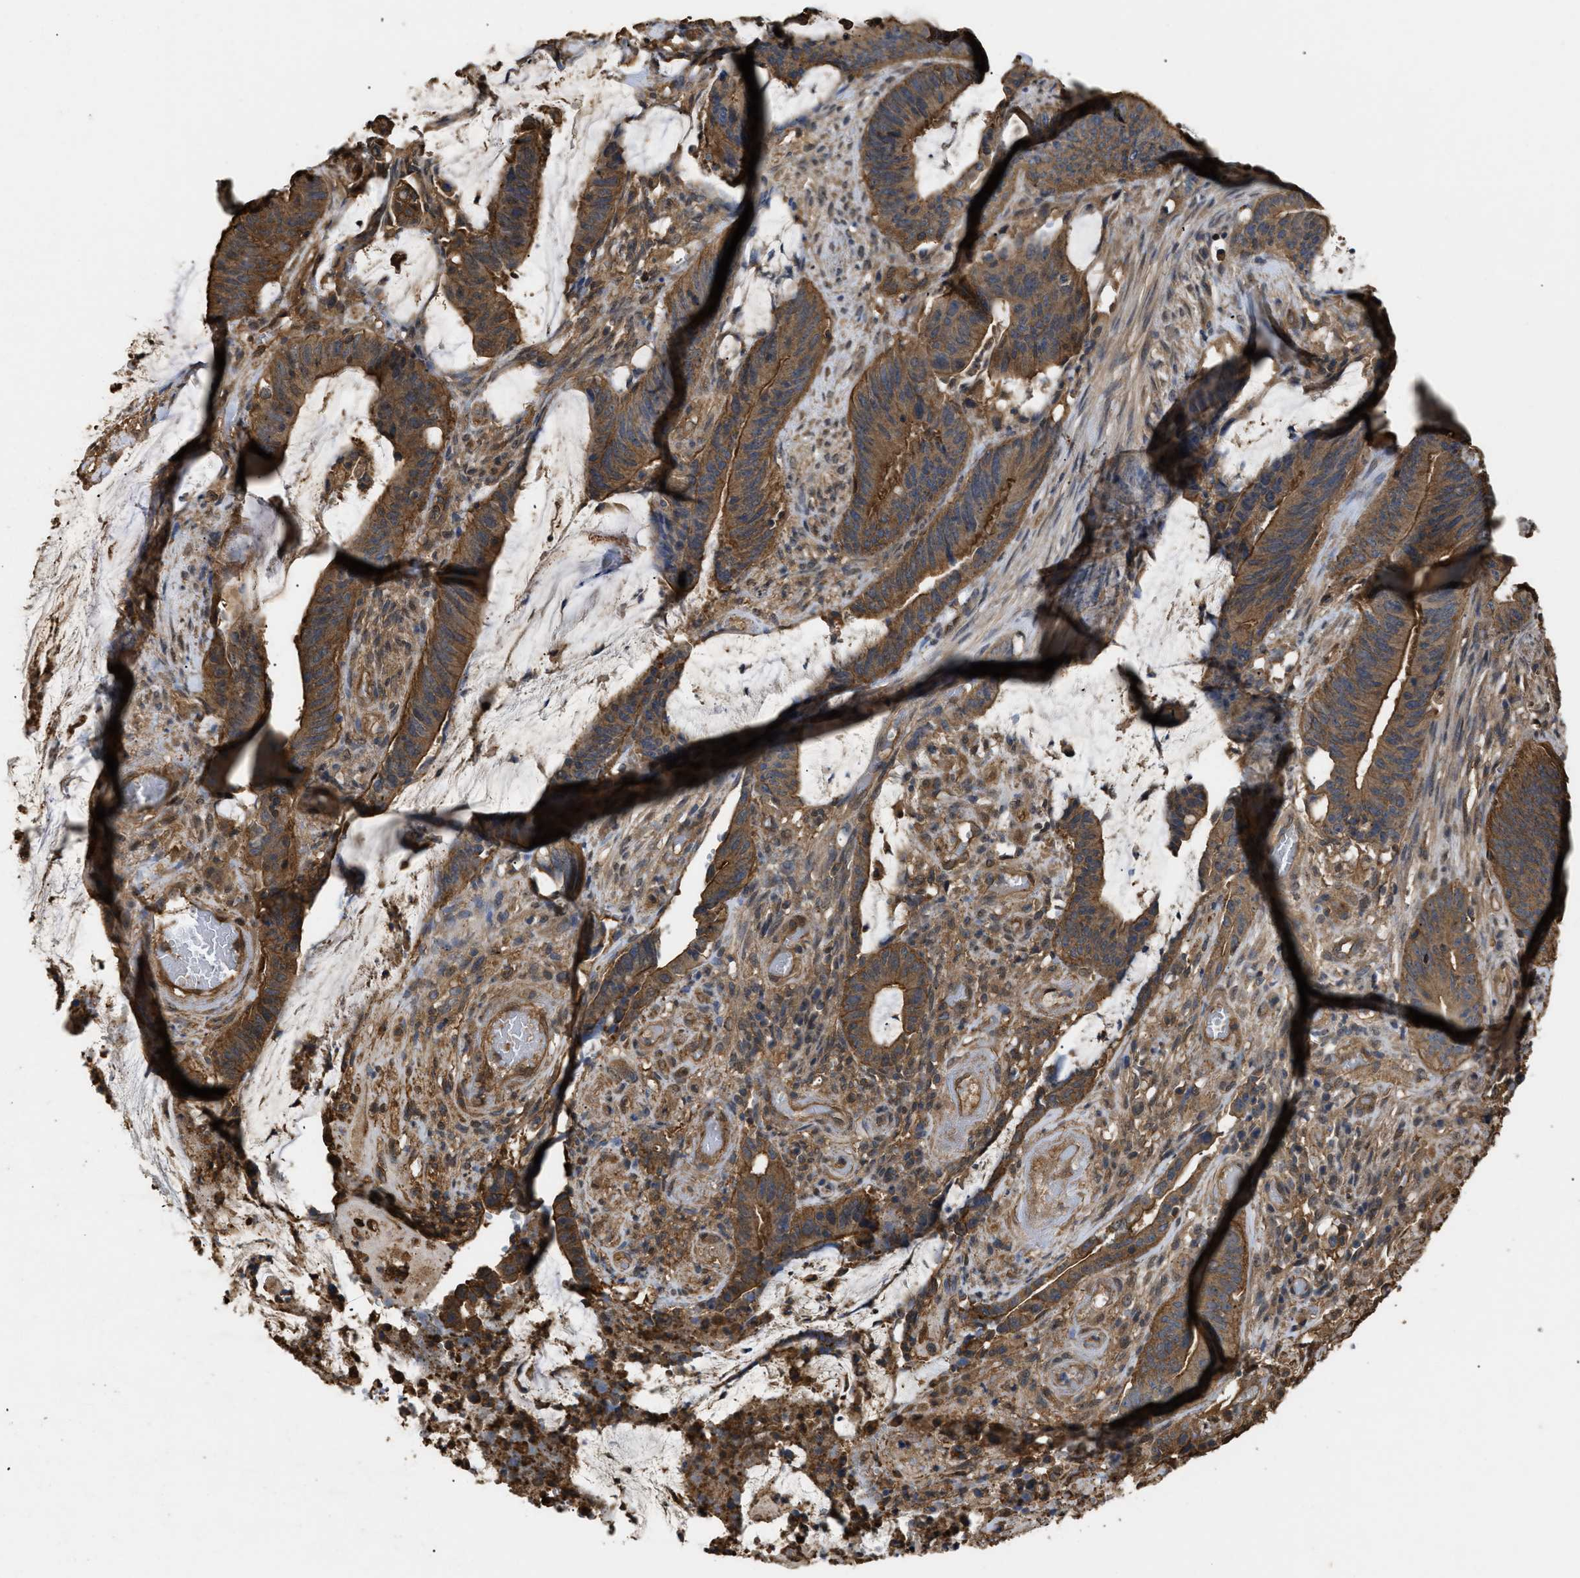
{"staining": {"intensity": "moderate", "quantity": ">75%", "location": "cytoplasmic/membranous"}, "tissue": "colorectal cancer", "cell_type": "Tumor cells", "image_type": "cancer", "snomed": [{"axis": "morphology", "description": "Adenocarcinoma, NOS"}, {"axis": "topography", "description": "Rectum"}], "caption": "An immunohistochemistry (IHC) micrograph of tumor tissue is shown. Protein staining in brown highlights moderate cytoplasmic/membranous positivity in colorectal adenocarcinoma within tumor cells.", "gene": "CALM1", "patient": {"sex": "female", "age": 66}}